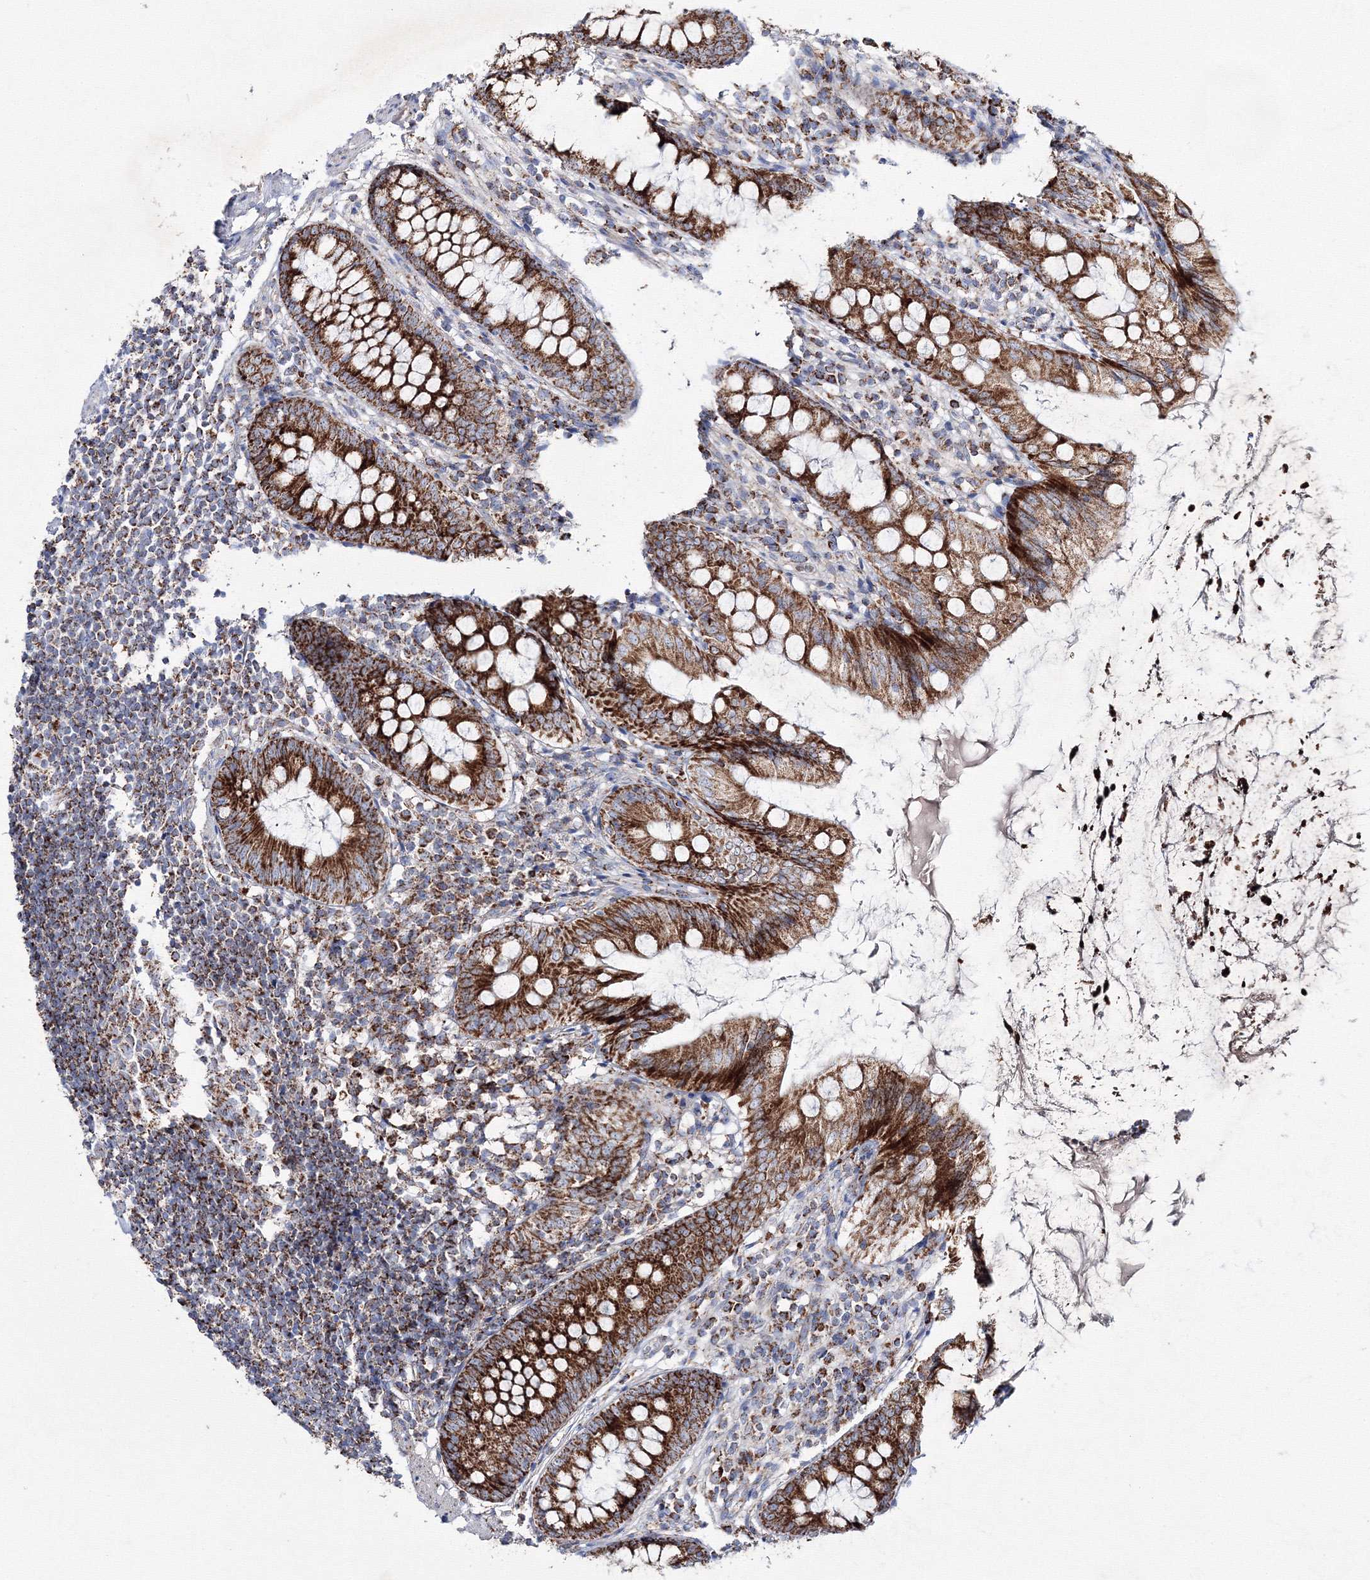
{"staining": {"intensity": "strong", "quantity": ">75%", "location": "cytoplasmic/membranous"}, "tissue": "appendix", "cell_type": "Glandular cells", "image_type": "normal", "snomed": [{"axis": "morphology", "description": "Normal tissue, NOS"}, {"axis": "topography", "description": "Appendix"}], "caption": "Immunohistochemistry (IHC) of unremarkable appendix reveals high levels of strong cytoplasmic/membranous expression in approximately >75% of glandular cells.", "gene": "IGSF9", "patient": {"sex": "female", "age": 77}}